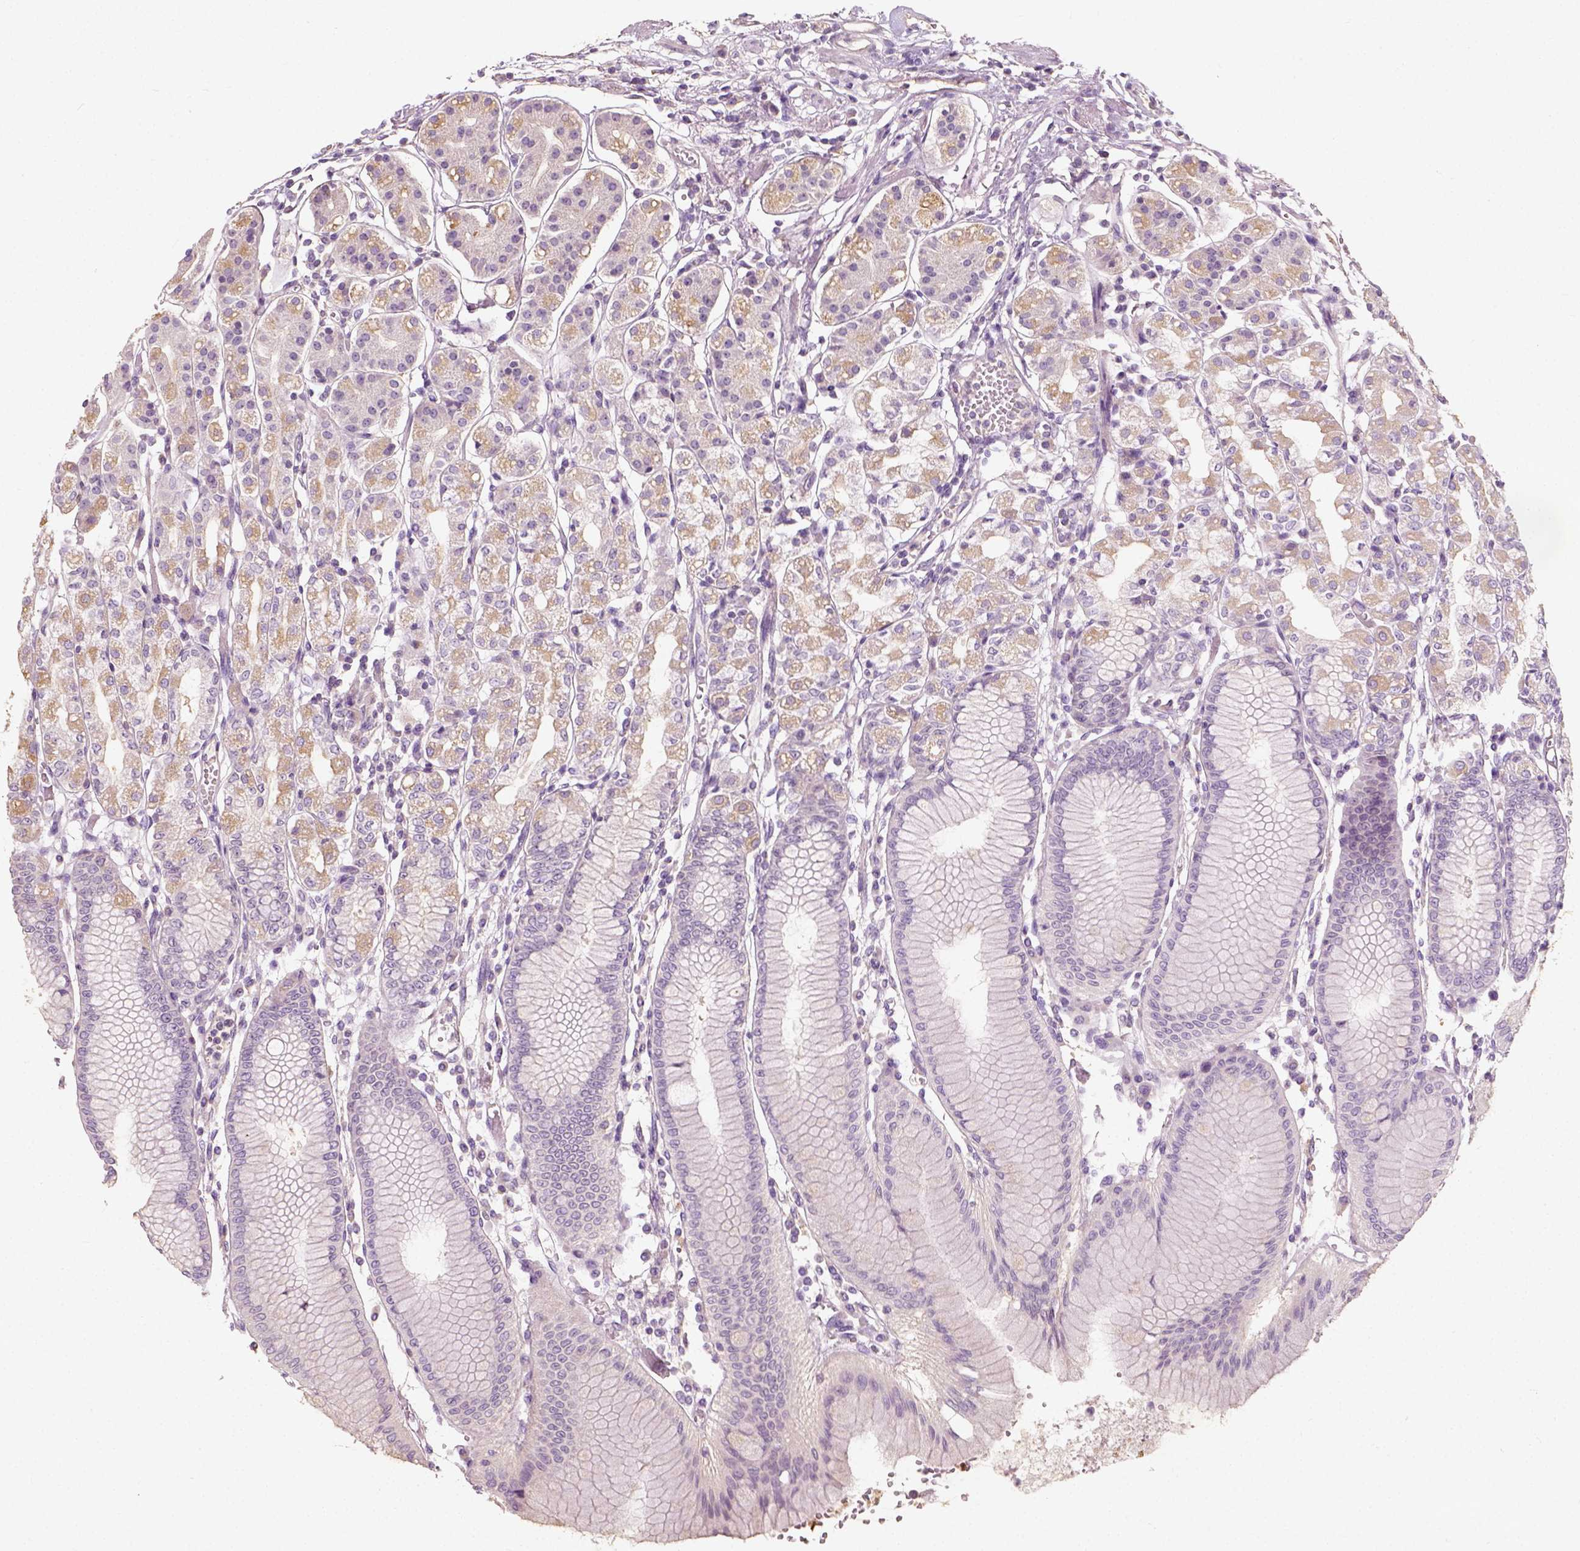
{"staining": {"intensity": "weak", "quantity": "25%-75%", "location": "cytoplasmic/membranous"}, "tissue": "stomach", "cell_type": "Glandular cells", "image_type": "normal", "snomed": [{"axis": "morphology", "description": "Normal tissue, NOS"}, {"axis": "topography", "description": "Skeletal muscle"}, {"axis": "topography", "description": "Stomach"}], "caption": "Weak cytoplasmic/membranous expression for a protein is seen in approximately 25%-75% of glandular cells of benign stomach using immunohistochemistry (IHC).", "gene": "DHCR24", "patient": {"sex": "female", "age": 57}}